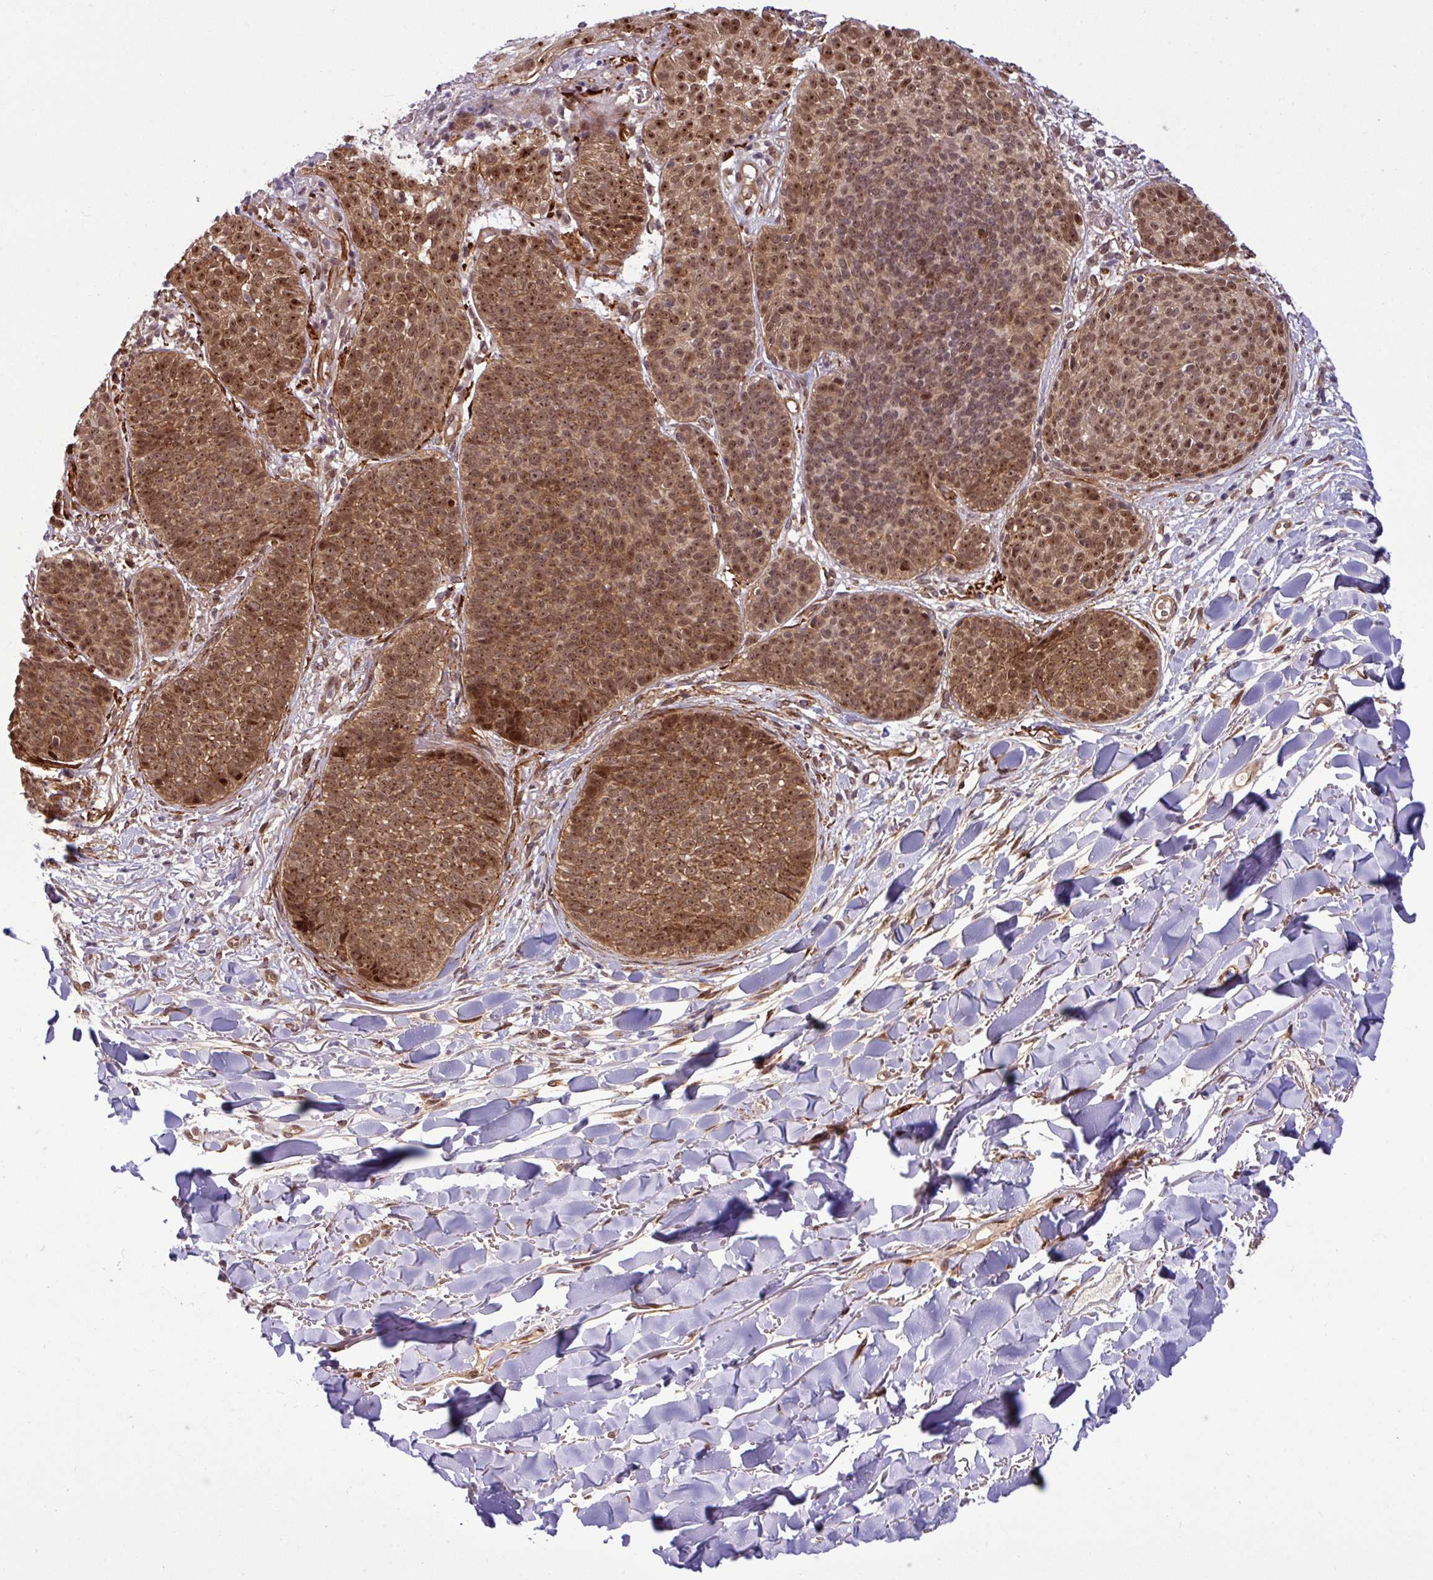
{"staining": {"intensity": "moderate", "quantity": ">75%", "location": "cytoplasmic/membranous,nuclear"}, "tissue": "skin cancer", "cell_type": "Tumor cells", "image_type": "cancer", "snomed": [{"axis": "morphology", "description": "Basal cell carcinoma"}, {"axis": "topography", "description": "Skin"}, {"axis": "topography", "description": "Skin of neck"}, {"axis": "topography", "description": "Skin of shoulder"}, {"axis": "topography", "description": "Skin of back"}], "caption": "Immunohistochemical staining of skin cancer reveals moderate cytoplasmic/membranous and nuclear protein positivity in about >75% of tumor cells.", "gene": "C7orf50", "patient": {"sex": "male", "age": 80}}